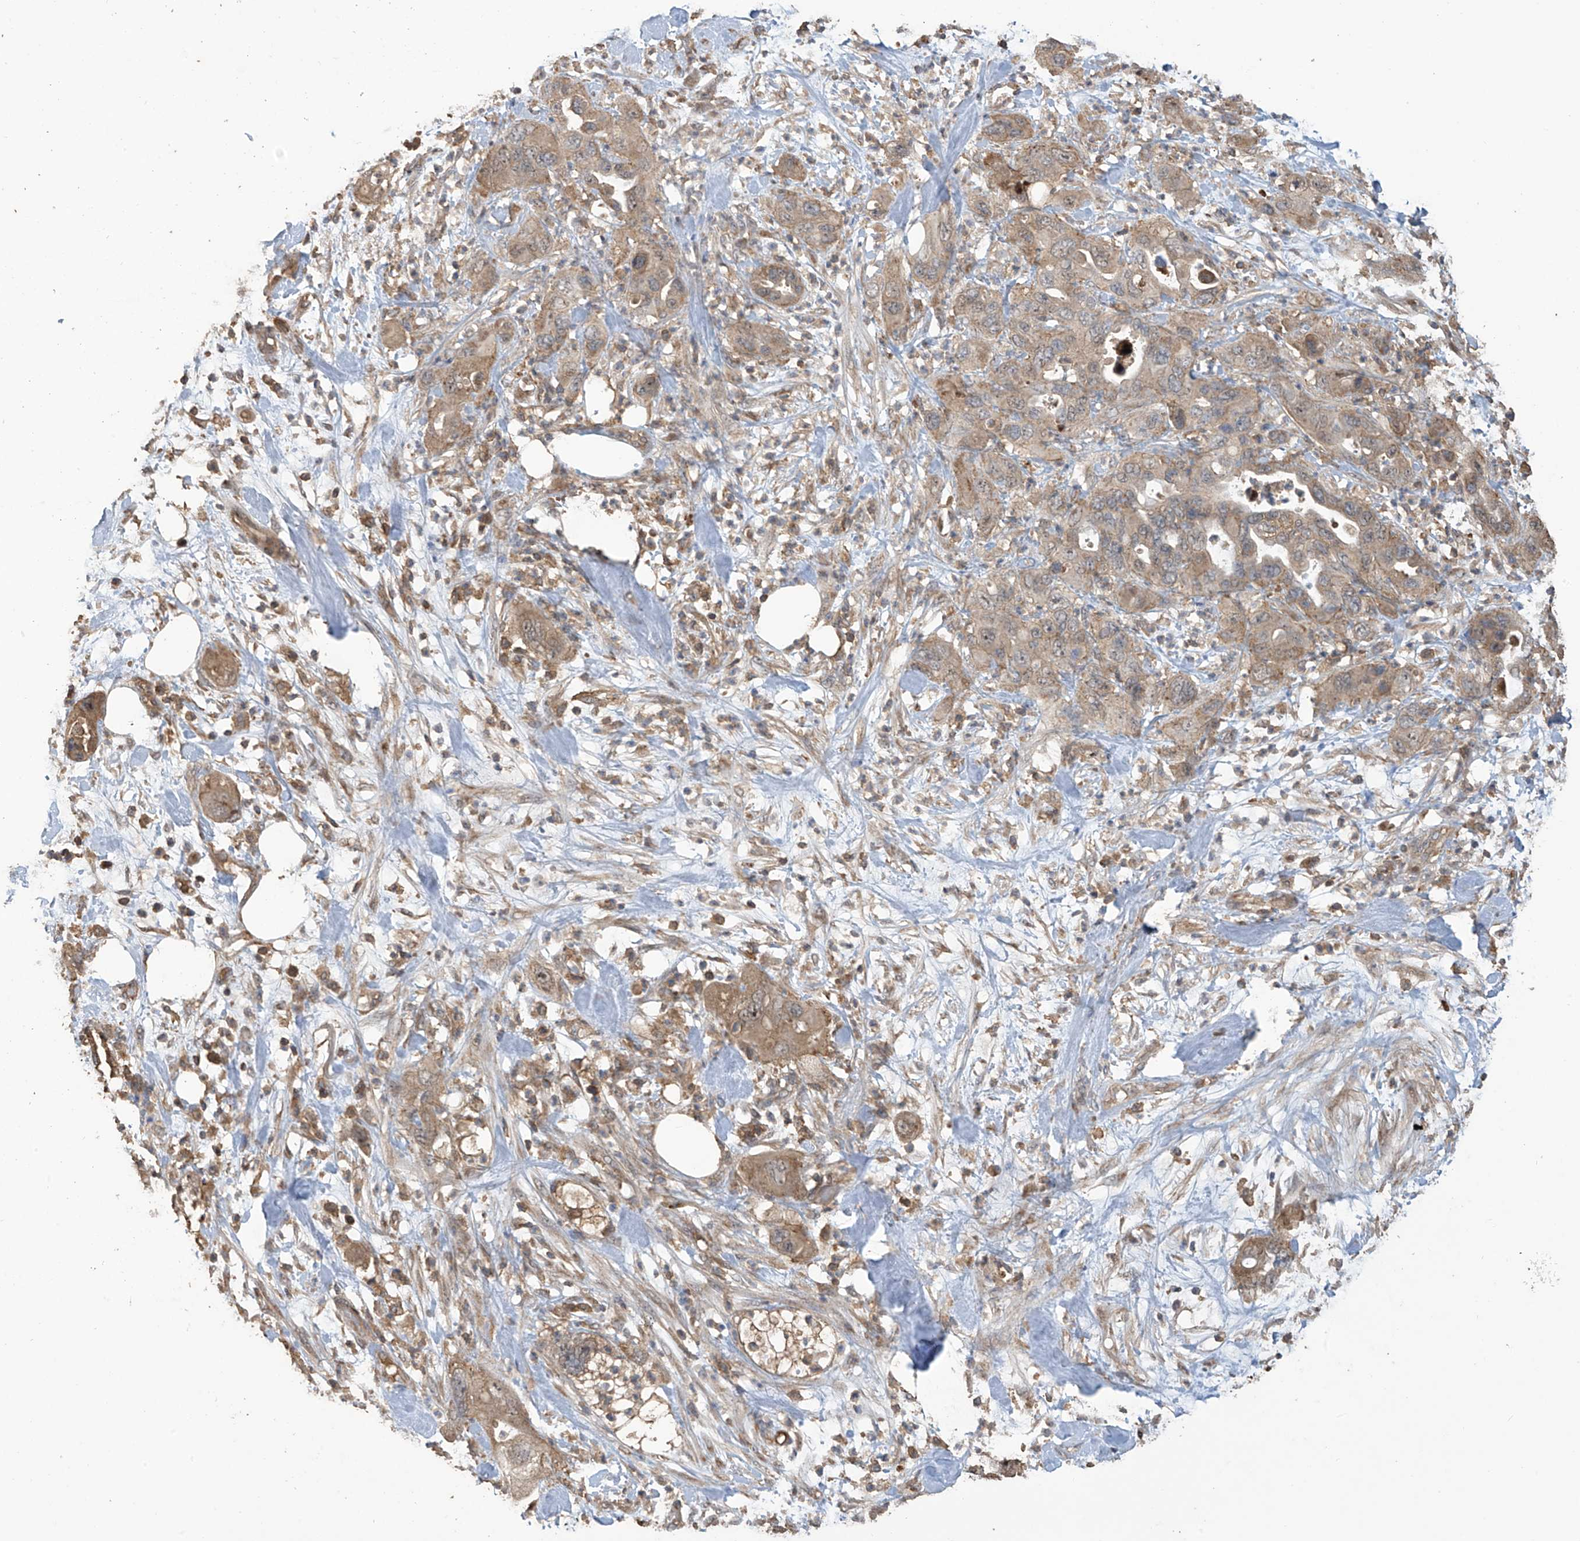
{"staining": {"intensity": "moderate", "quantity": "25%-75%", "location": "cytoplasmic/membranous"}, "tissue": "pancreatic cancer", "cell_type": "Tumor cells", "image_type": "cancer", "snomed": [{"axis": "morphology", "description": "Adenocarcinoma, NOS"}, {"axis": "topography", "description": "Pancreas"}], "caption": "Immunohistochemistry (IHC) staining of pancreatic cancer, which shows medium levels of moderate cytoplasmic/membranous staining in approximately 25%-75% of tumor cells indicating moderate cytoplasmic/membranous protein staining. The staining was performed using DAB (brown) for protein detection and nuclei were counterstained in hematoxylin (blue).", "gene": "COX10", "patient": {"sex": "female", "age": 71}}